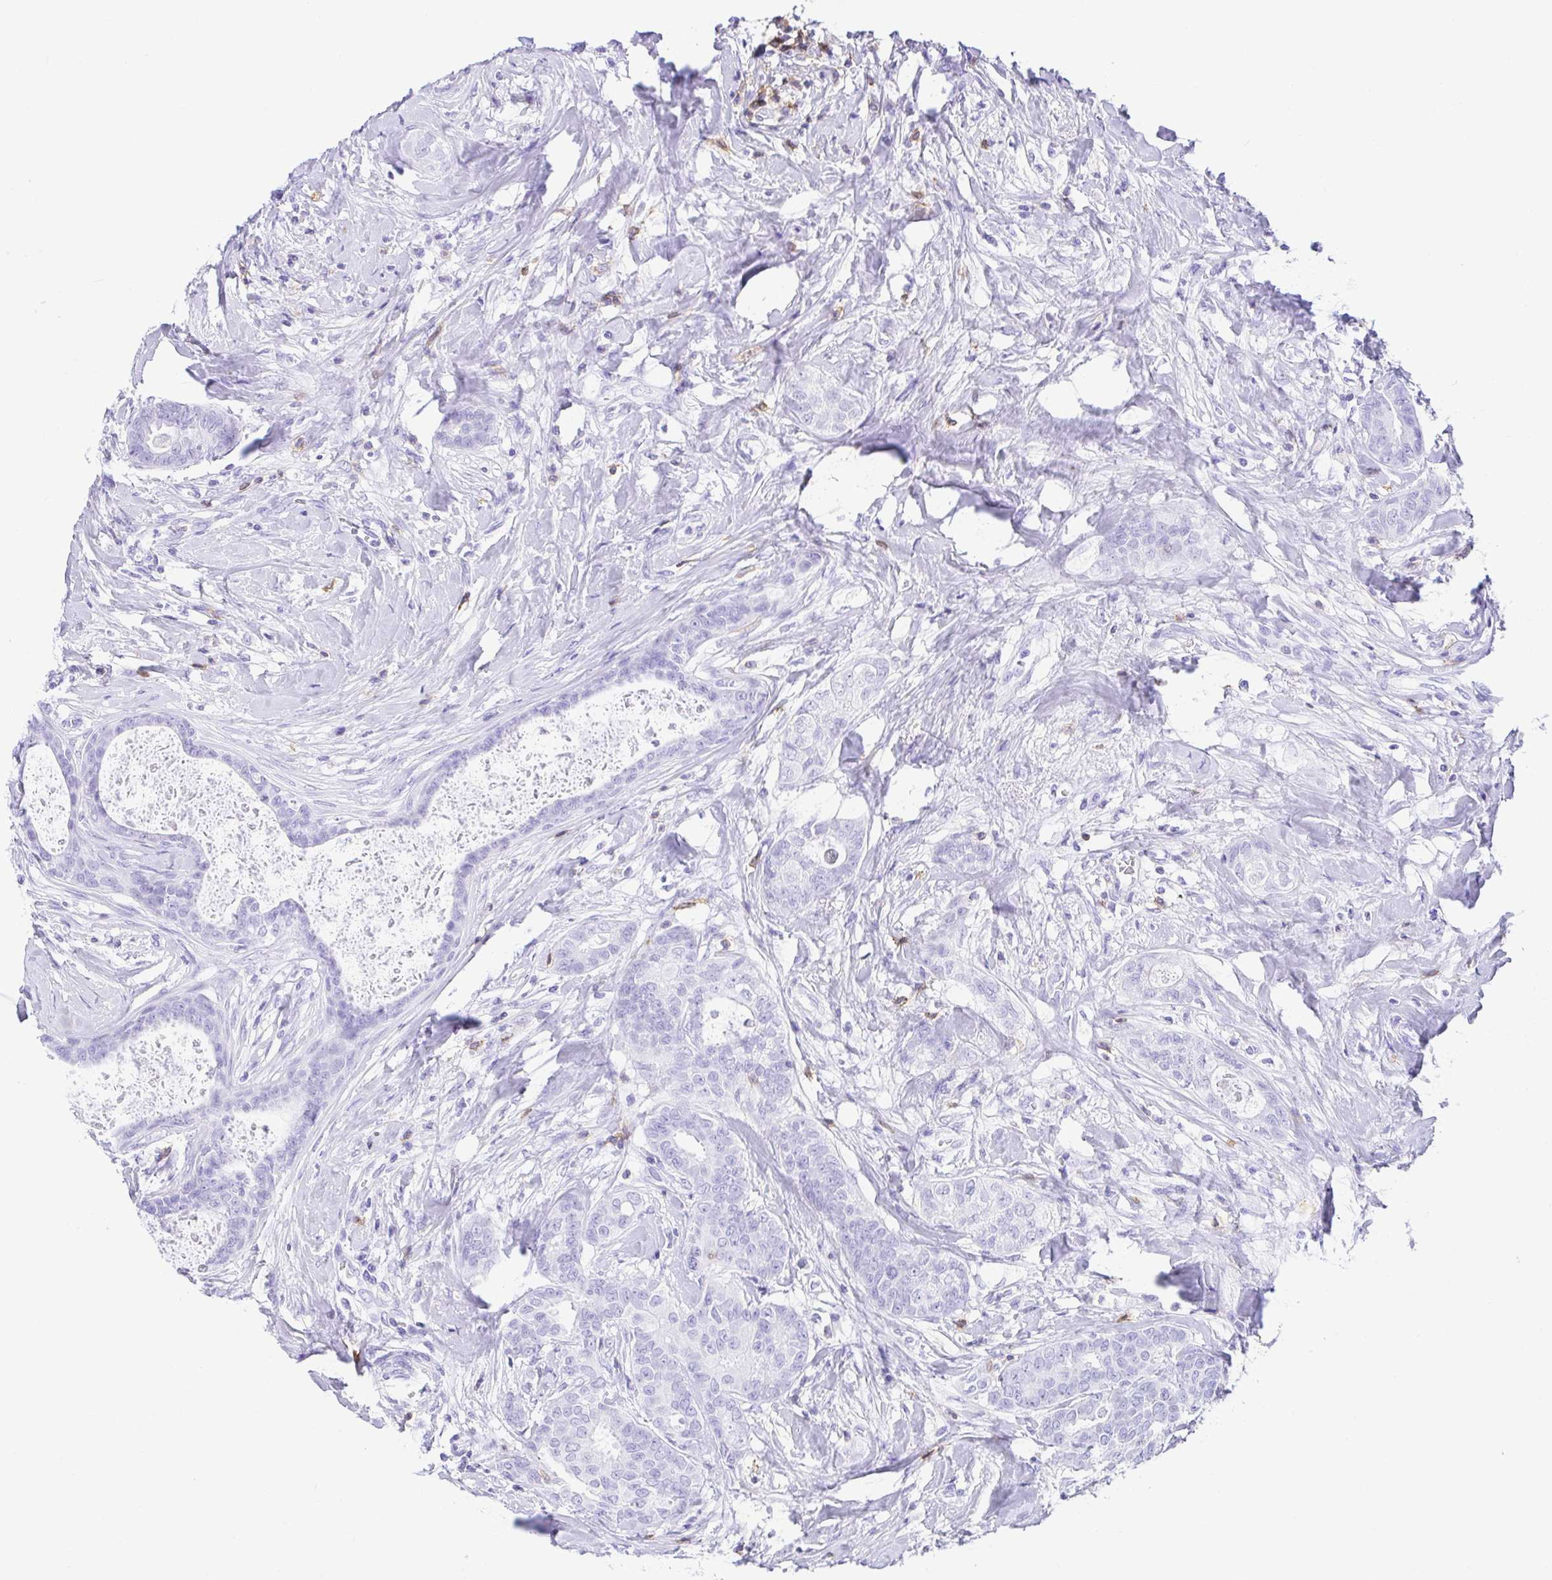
{"staining": {"intensity": "negative", "quantity": "none", "location": "none"}, "tissue": "breast cancer", "cell_type": "Tumor cells", "image_type": "cancer", "snomed": [{"axis": "morphology", "description": "Duct carcinoma"}, {"axis": "topography", "description": "Breast"}], "caption": "Breast infiltrating ductal carcinoma was stained to show a protein in brown. There is no significant expression in tumor cells. Nuclei are stained in blue.", "gene": "CD5", "patient": {"sex": "female", "age": 45}}